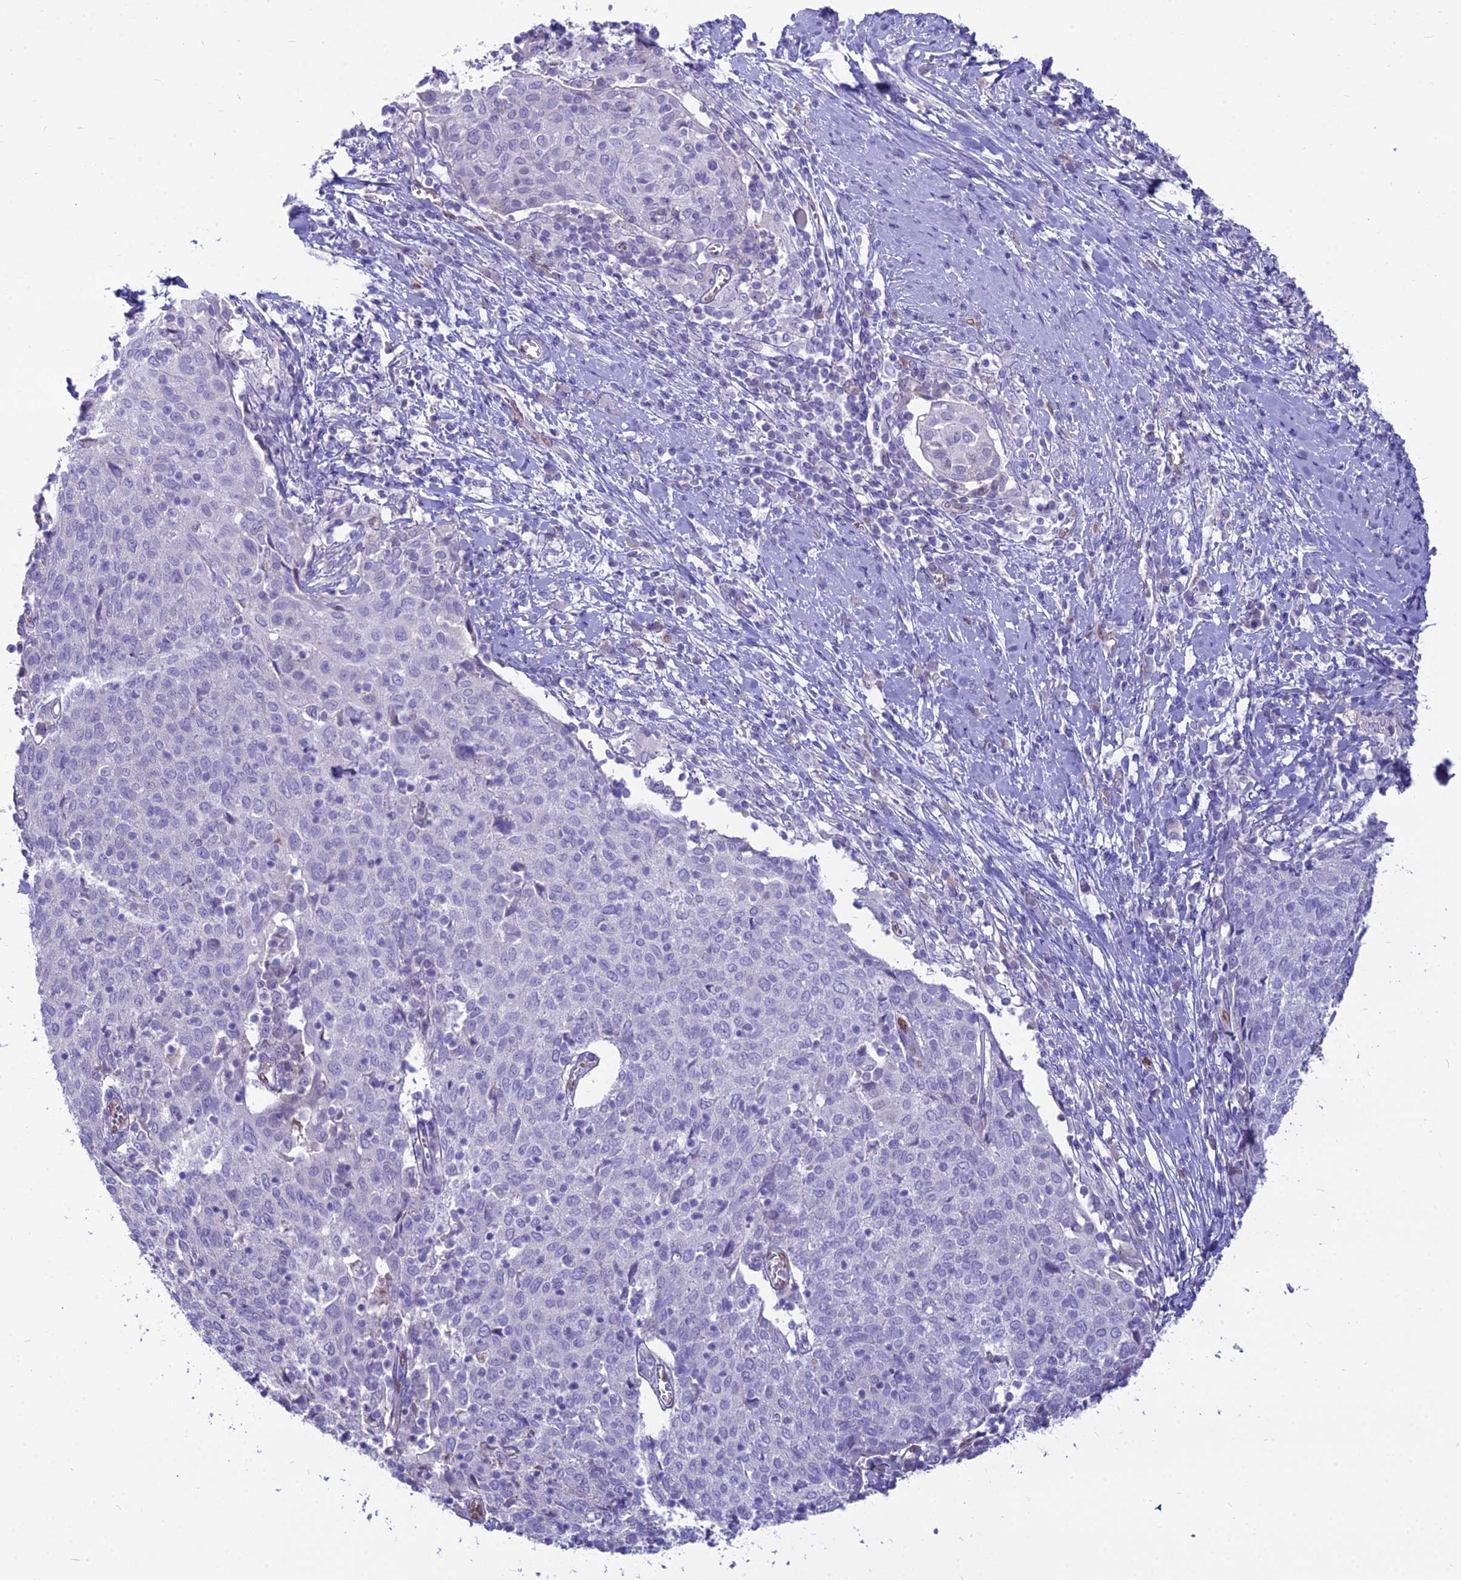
{"staining": {"intensity": "negative", "quantity": "none", "location": "none"}, "tissue": "cervical cancer", "cell_type": "Tumor cells", "image_type": "cancer", "snomed": [{"axis": "morphology", "description": "Squamous cell carcinoma, NOS"}, {"axis": "topography", "description": "Cervix"}], "caption": "An immunohistochemistry (IHC) photomicrograph of cervical squamous cell carcinoma is shown. There is no staining in tumor cells of cervical squamous cell carcinoma.", "gene": "NOVA2", "patient": {"sex": "female", "age": 52}}